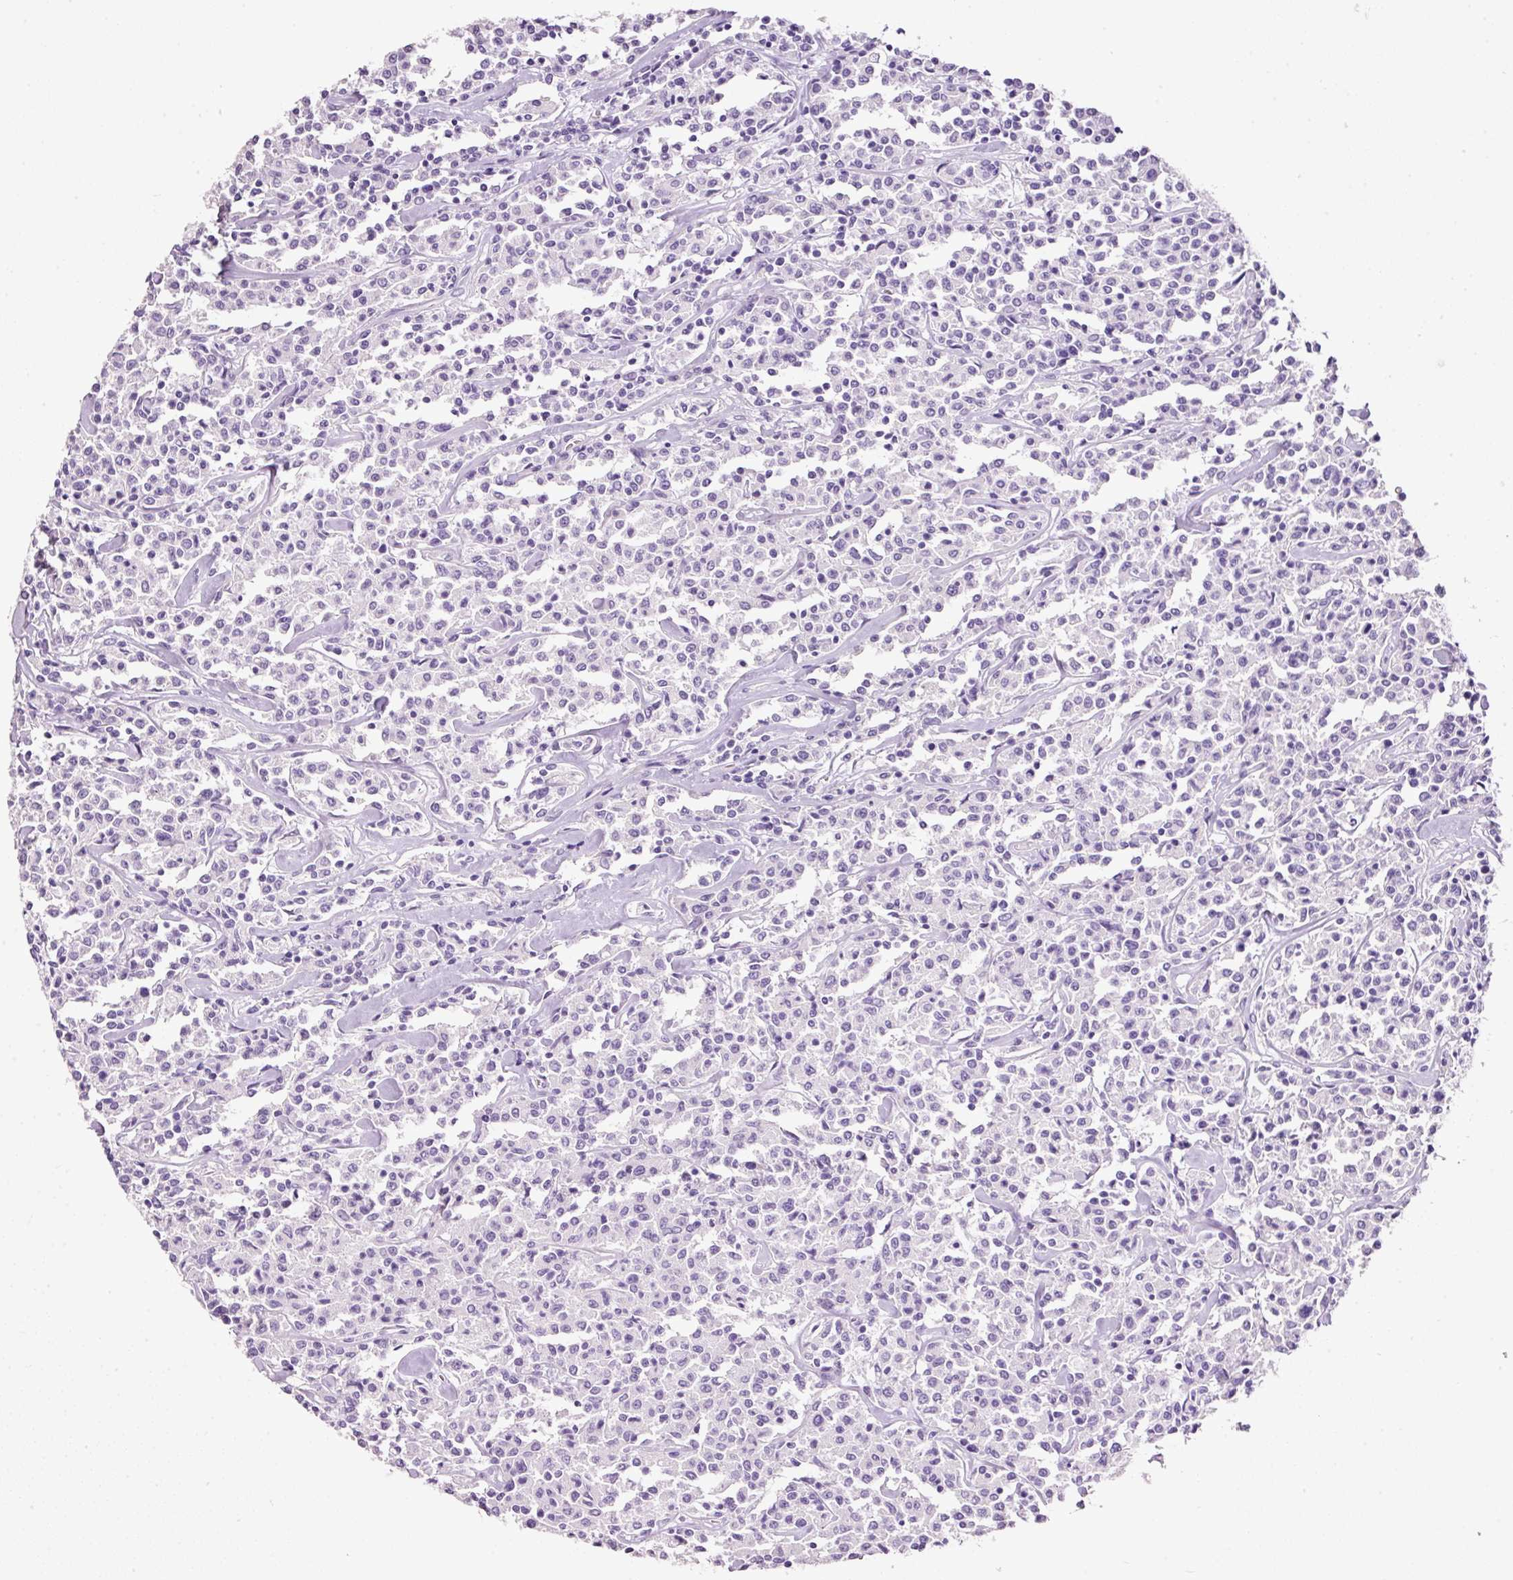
{"staining": {"intensity": "negative", "quantity": "none", "location": "none"}, "tissue": "lymphoma", "cell_type": "Tumor cells", "image_type": "cancer", "snomed": [{"axis": "morphology", "description": "Malignant lymphoma, non-Hodgkin's type, Low grade"}, {"axis": "topography", "description": "Small intestine"}], "caption": "Tumor cells are negative for protein expression in human low-grade malignant lymphoma, non-Hodgkin's type.", "gene": "BSND", "patient": {"sex": "female", "age": 59}}